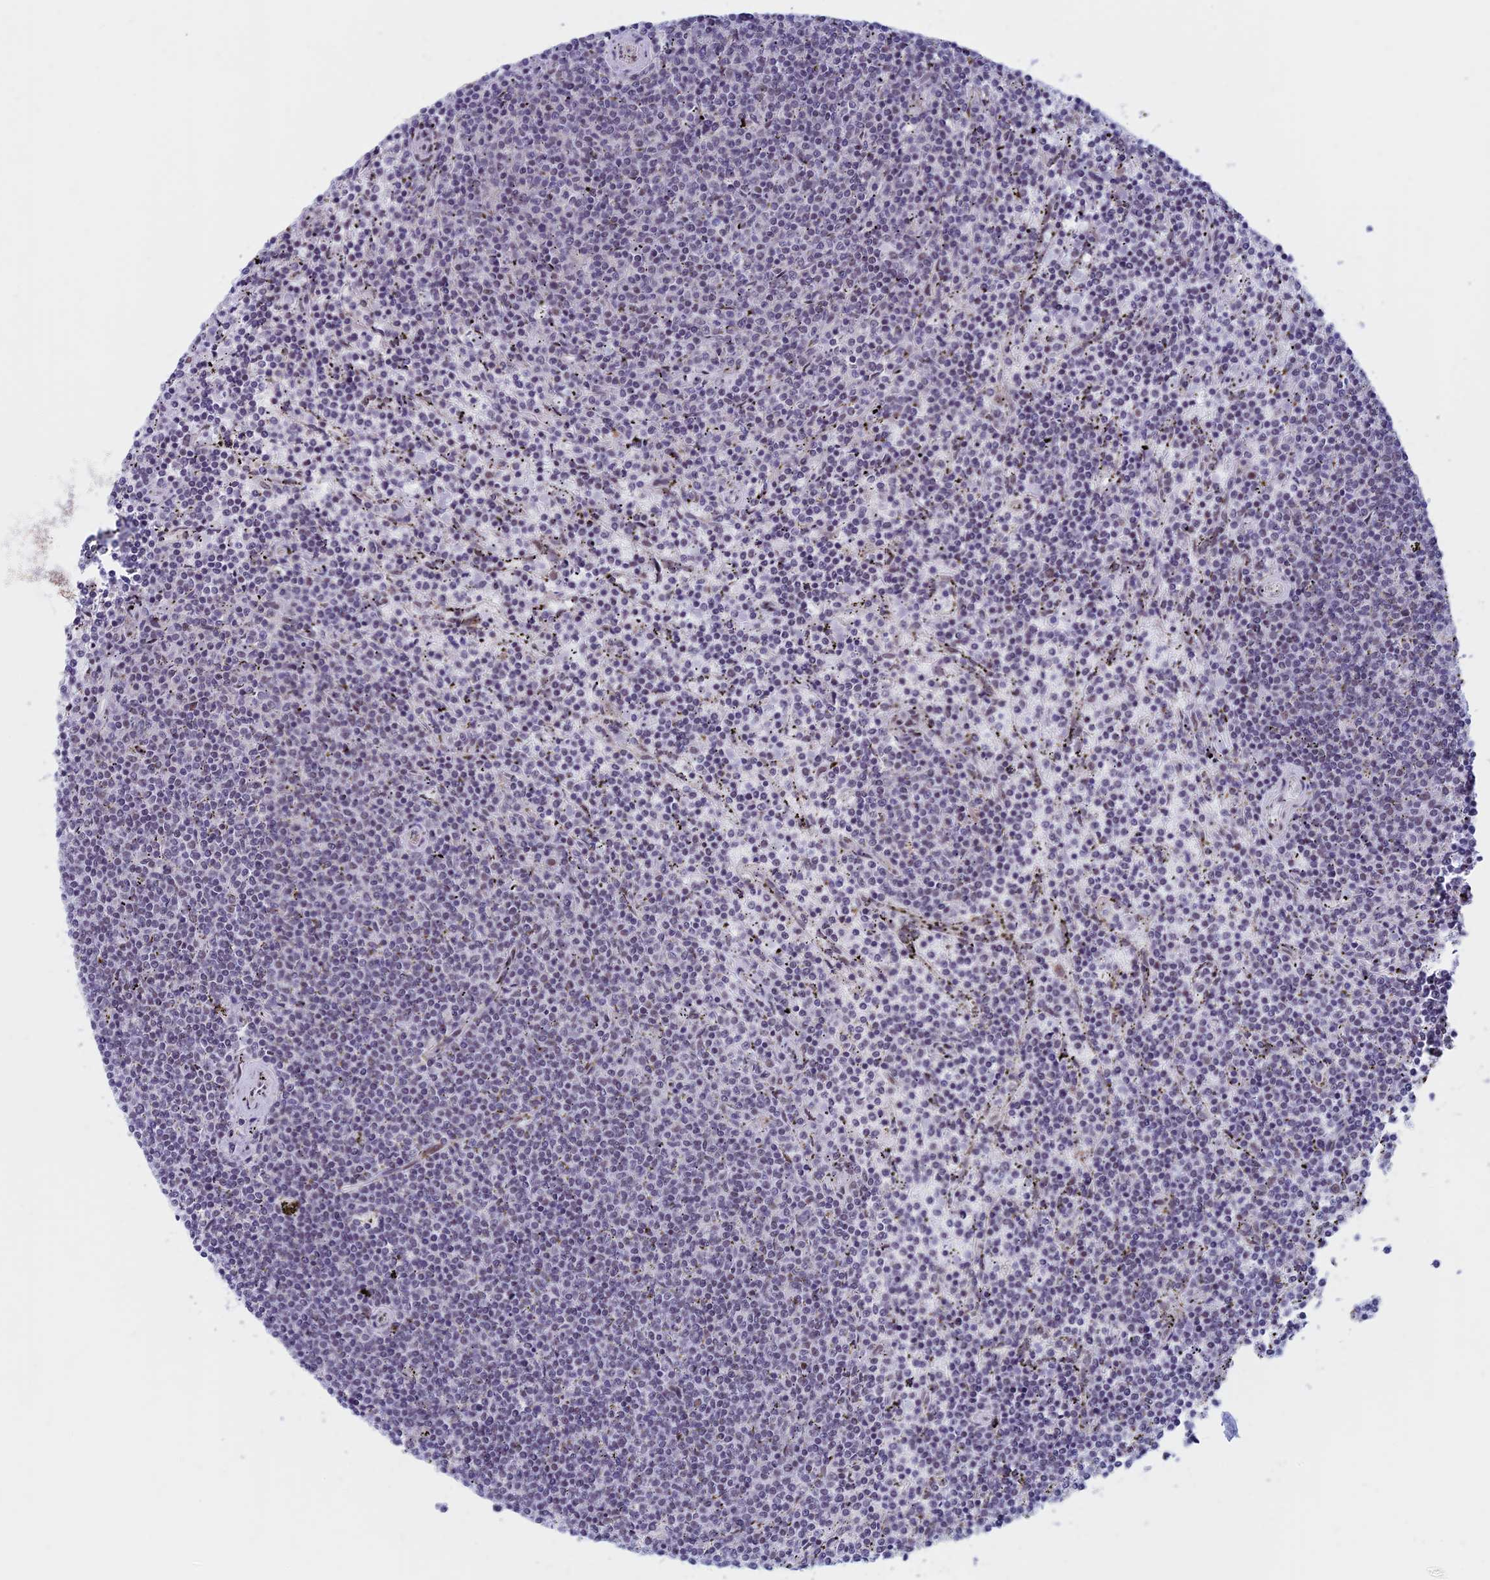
{"staining": {"intensity": "negative", "quantity": "none", "location": "none"}, "tissue": "lymphoma", "cell_type": "Tumor cells", "image_type": "cancer", "snomed": [{"axis": "morphology", "description": "Malignant lymphoma, non-Hodgkin's type, Low grade"}, {"axis": "topography", "description": "Spleen"}], "caption": "DAB (3,3'-diaminobenzidine) immunohistochemical staining of low-grade malignant lymphoma, non-Hodgkin's type reveals no significant expression in tumor cells.", "gene": "ASH2L", "patient": {"sex": "female", "age": 50}}